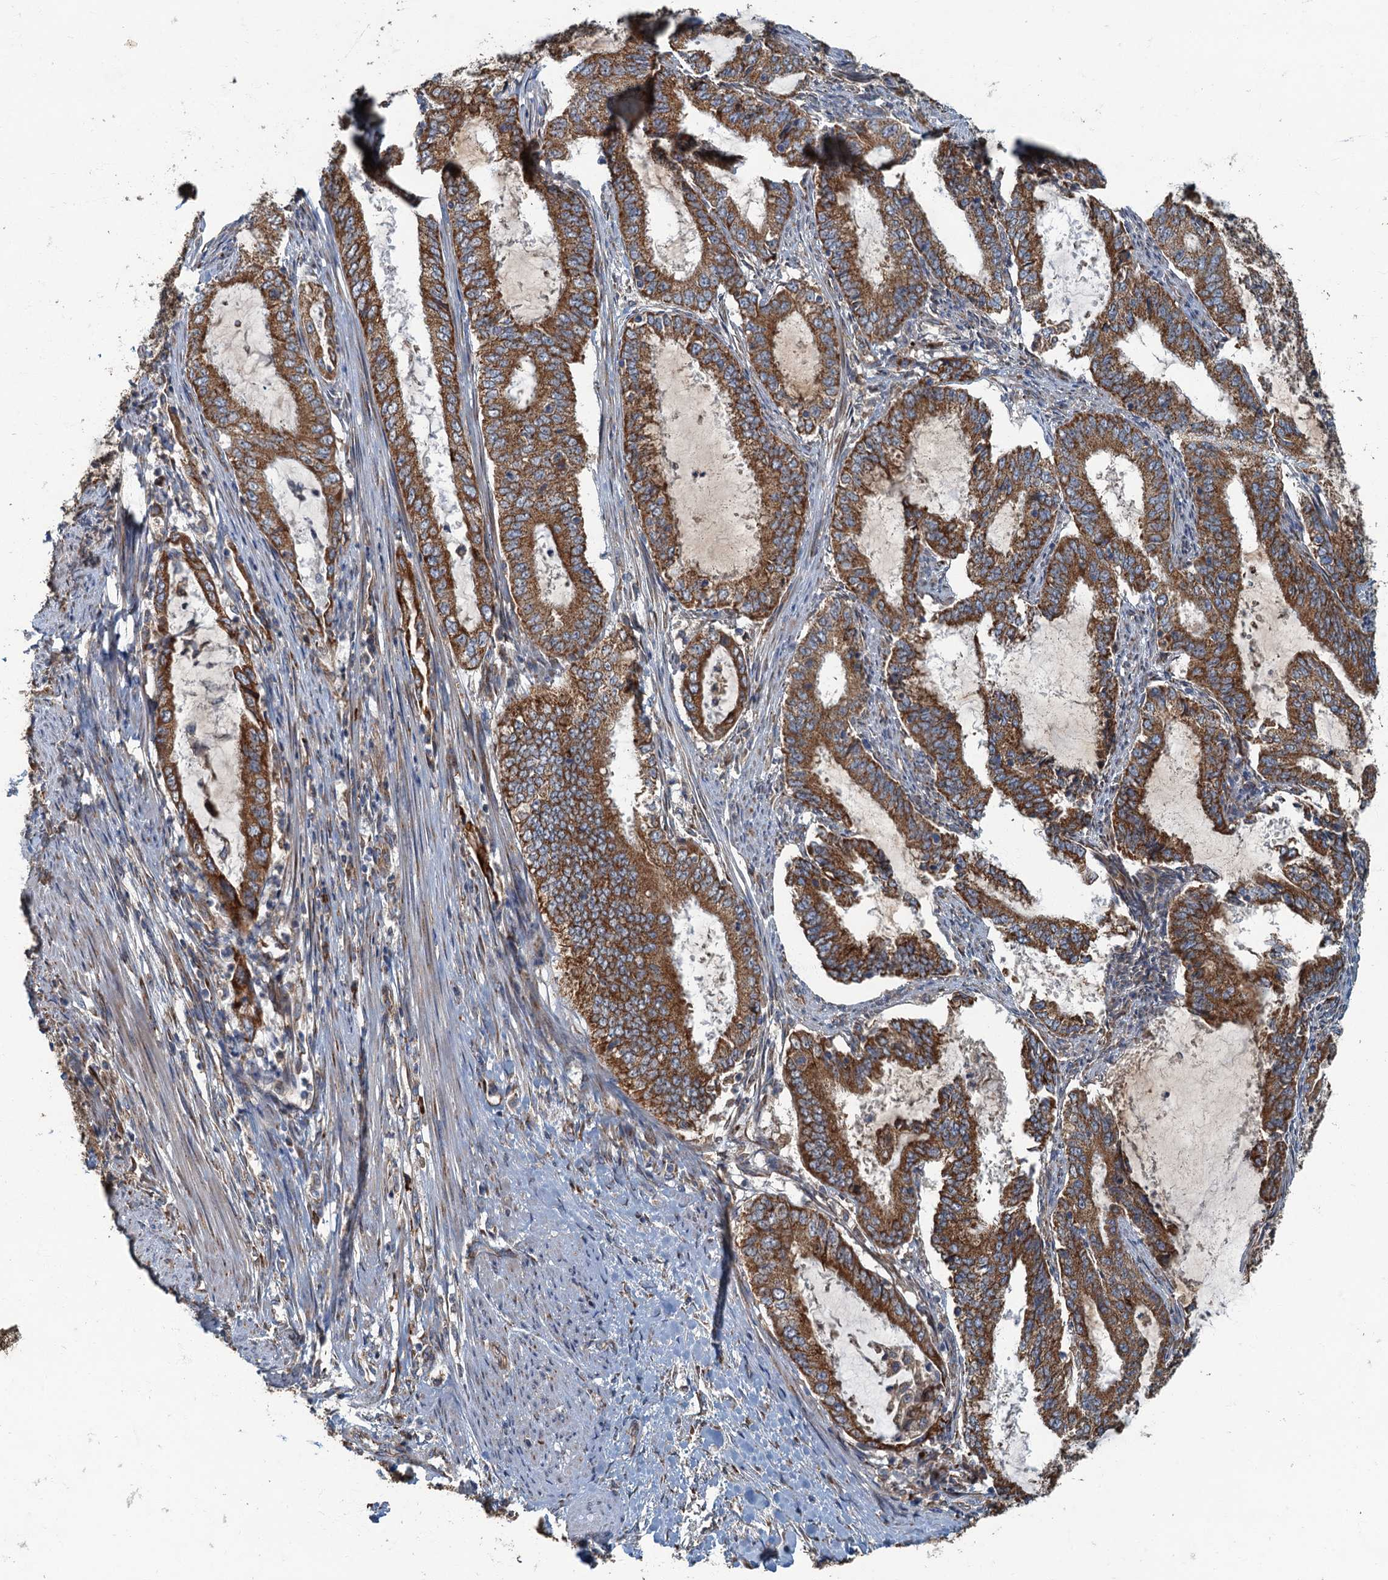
{"staining": {"intensity": "strong", "quantity": ">75%", "location": "cytoplasmic/membranous"}, "tissue": "endometrial cancer", "cell_type": "Tumor cells", "image_type": "cancer", "snomed": [{"axis": "morphology", "description": "Adenocarcinoma, NOS"}, {"axis": "topography", "description": "Endometrium"}], "caption": "This histopathology image reveals endometrial adenocarcinoma stained with immunohistochemistry (IHC) to label a protein in brown. The cytoplasmic/membranous of tumor cells show strong positivity for the protein. Nuclei are counter-stained blue.", "gene": "SPDYC", "patient": {"sex": "female", "age": 51}}